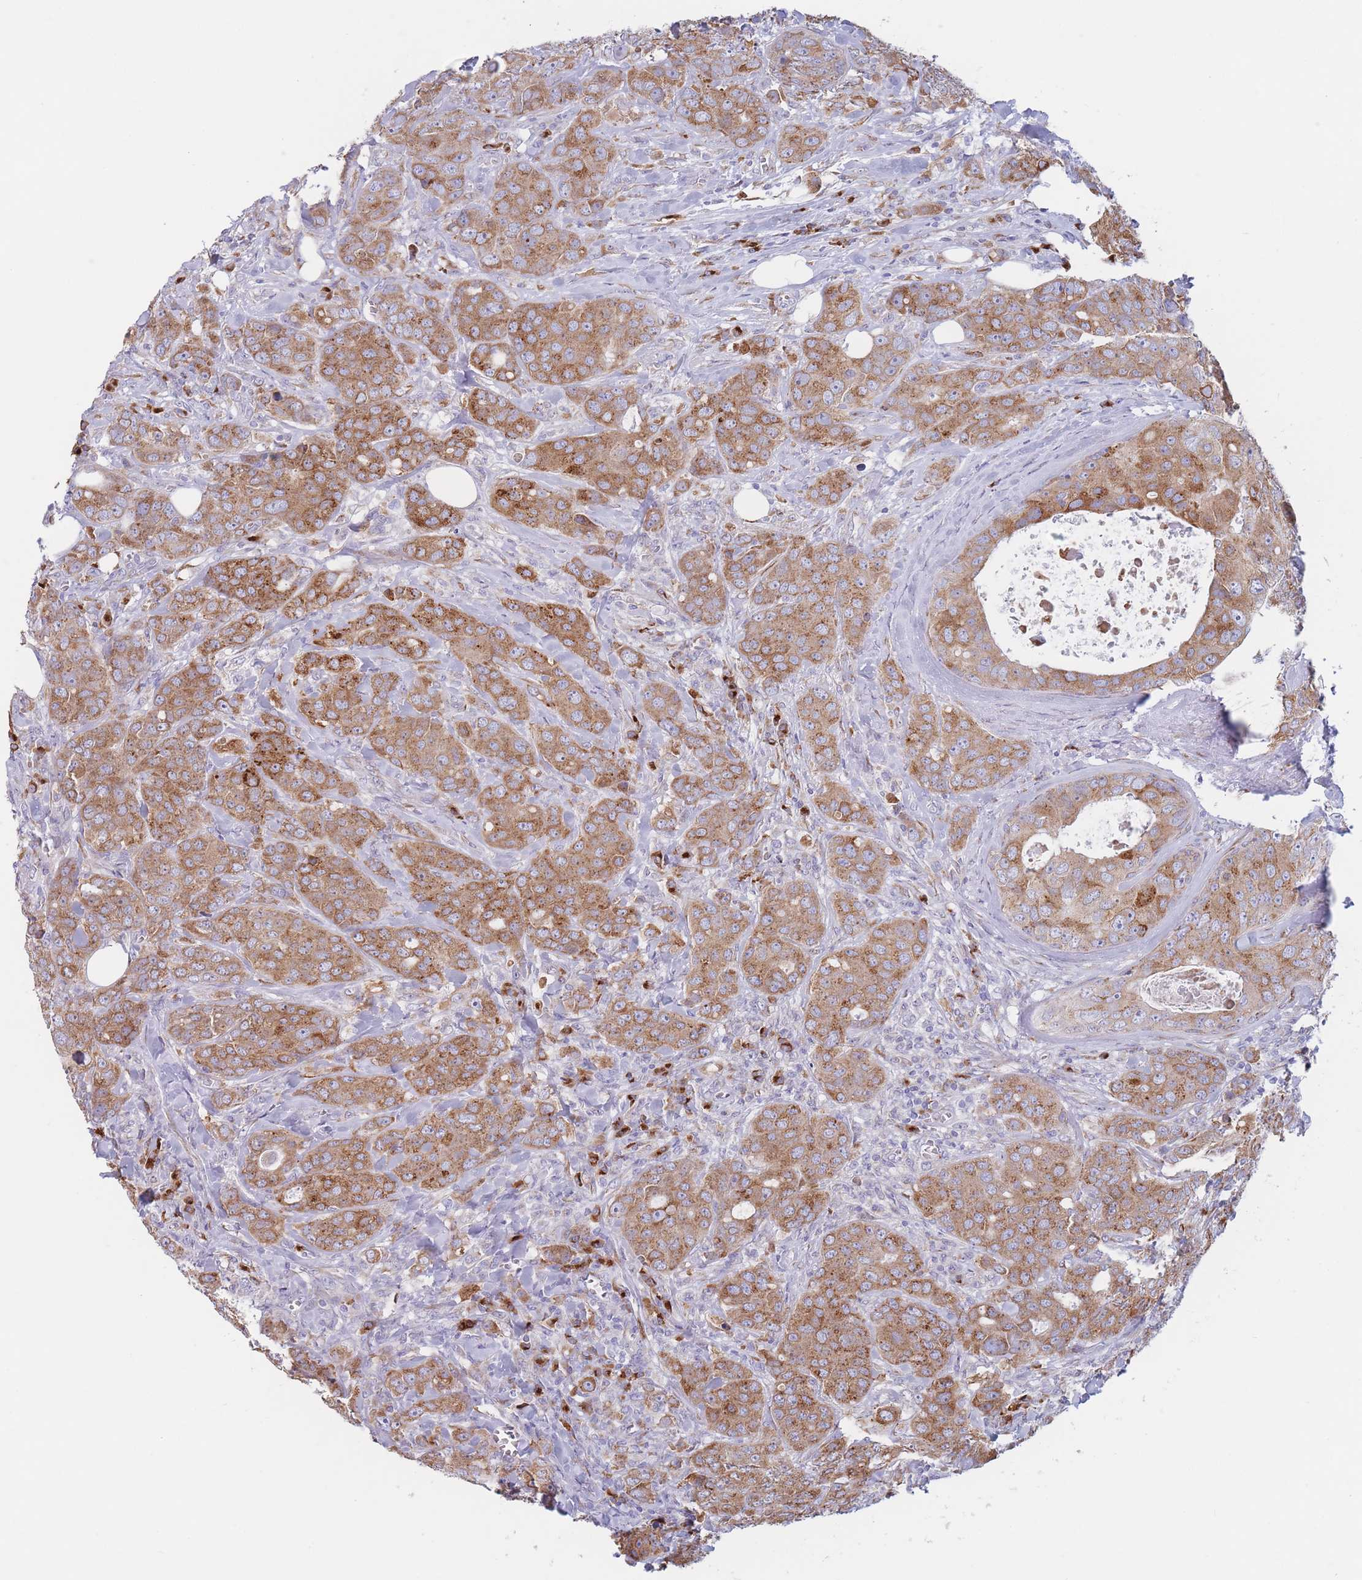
{"staining": {"intensity": "moderate", "quantity": ">75%", "location": "cytoplasmic/membranous"}, "tissue": "breast cancer", "cell_type": "Tumor cells", "image_type": "cancer", "snomed": [{"axis": "morphology", "description": "Duct carcinoma"}, {"axis": "topography", "description": "Breast"}], "caption": "An IHC photomicrograph of neoplastic tissue is shown. Protein staining in brown labels moderate cytoplasmic/membranous positivity in breast intraductal carcinoma within tumor cells.", "gene": "MRPL30", "patient": {"sex": "female", "age": 43}}